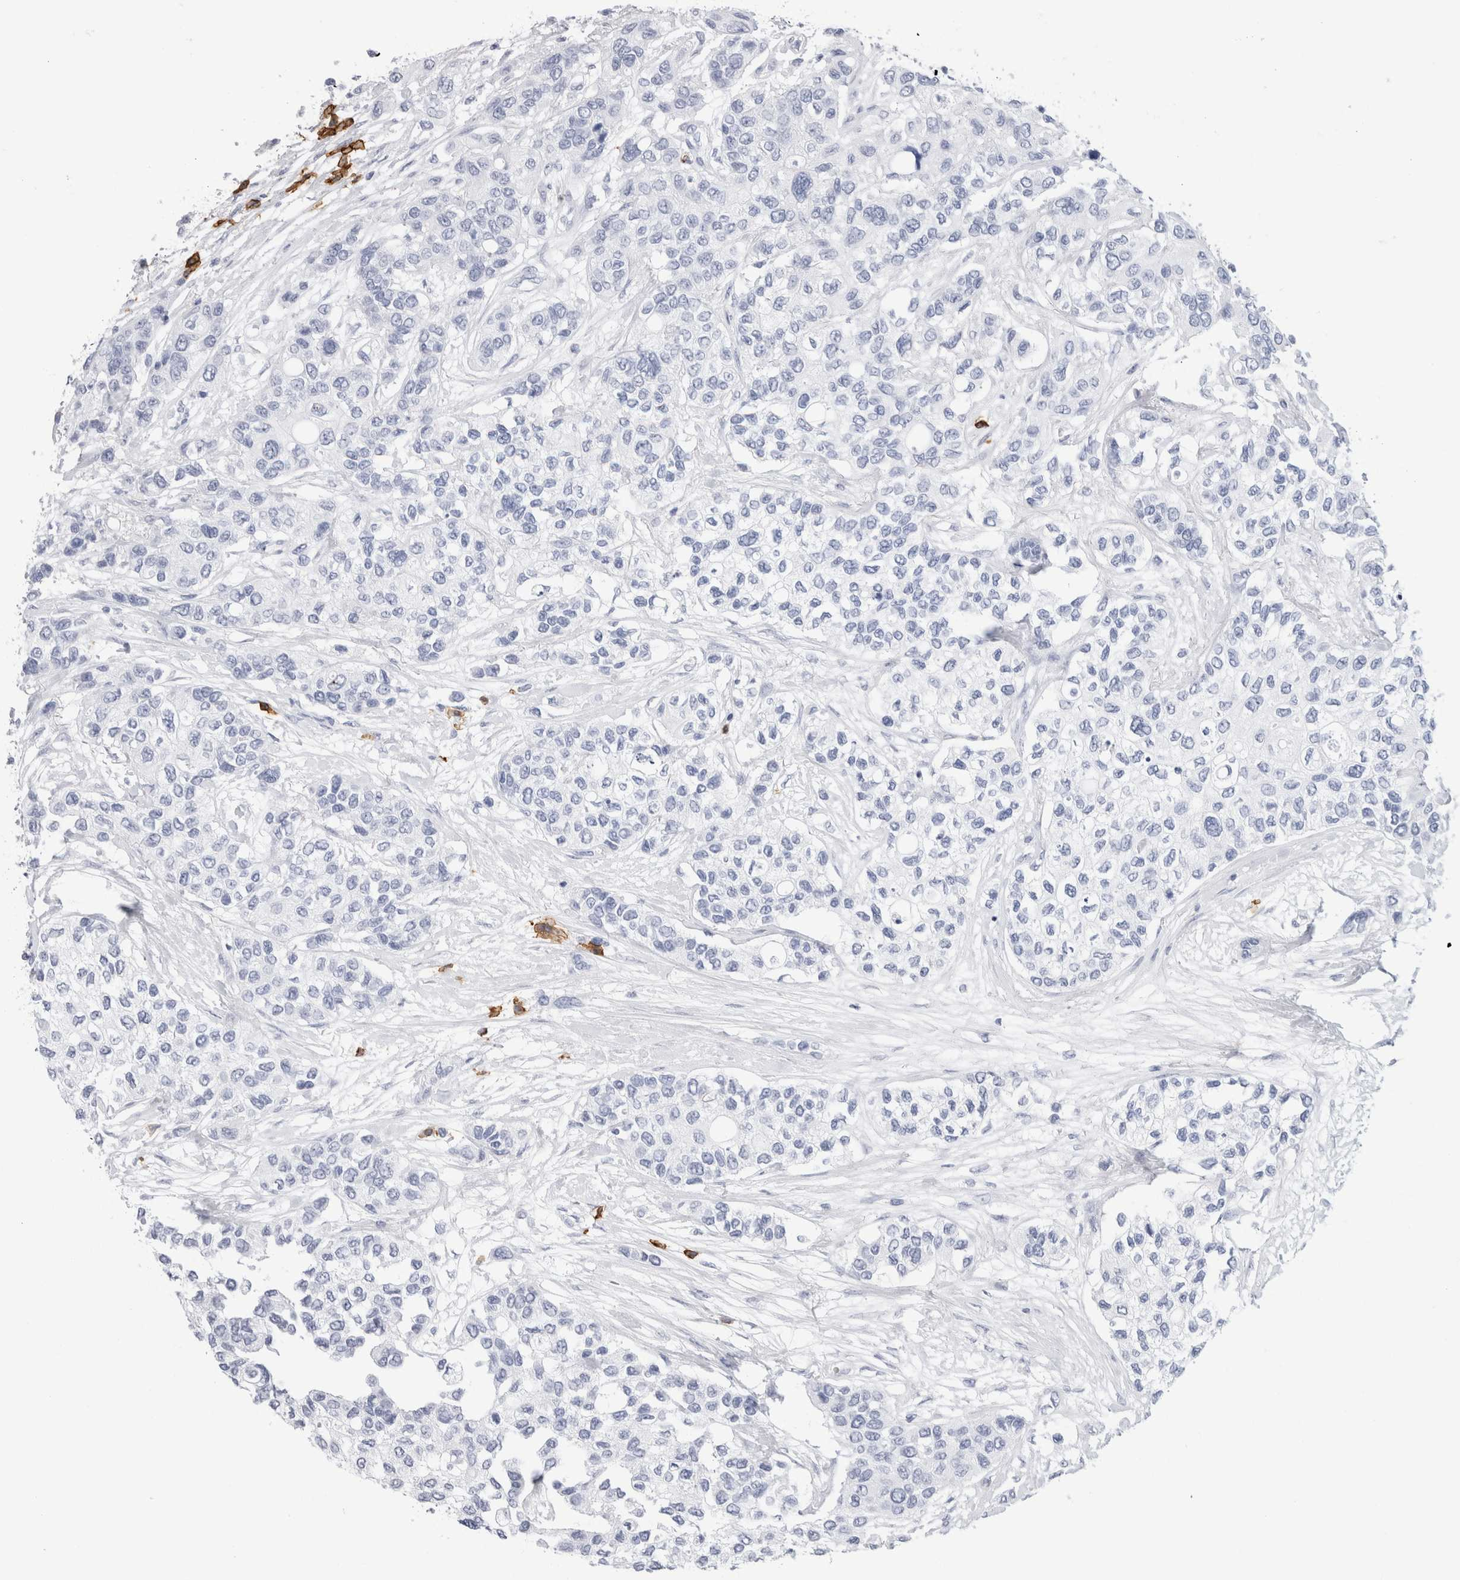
{"staining": {"intensity": "negative", "quantity": "none", "location": "none"}, "tissue": "urothelial cancer", "cell_type": "Tumor cells", "image_type": "cancer", "snomed": [{"axis": "morphology", "description": "Urothelial carcinoma, High grade"}, {"axis": "topography", "description": "Urinary bladder"}], "caption": "Immunohistochemistry image of urothelial cancer stained for a protein (brown), which exhibits no expression in tumor cells.", "gene": "CD38", "patient": {"sex": "female", "age": 56}}